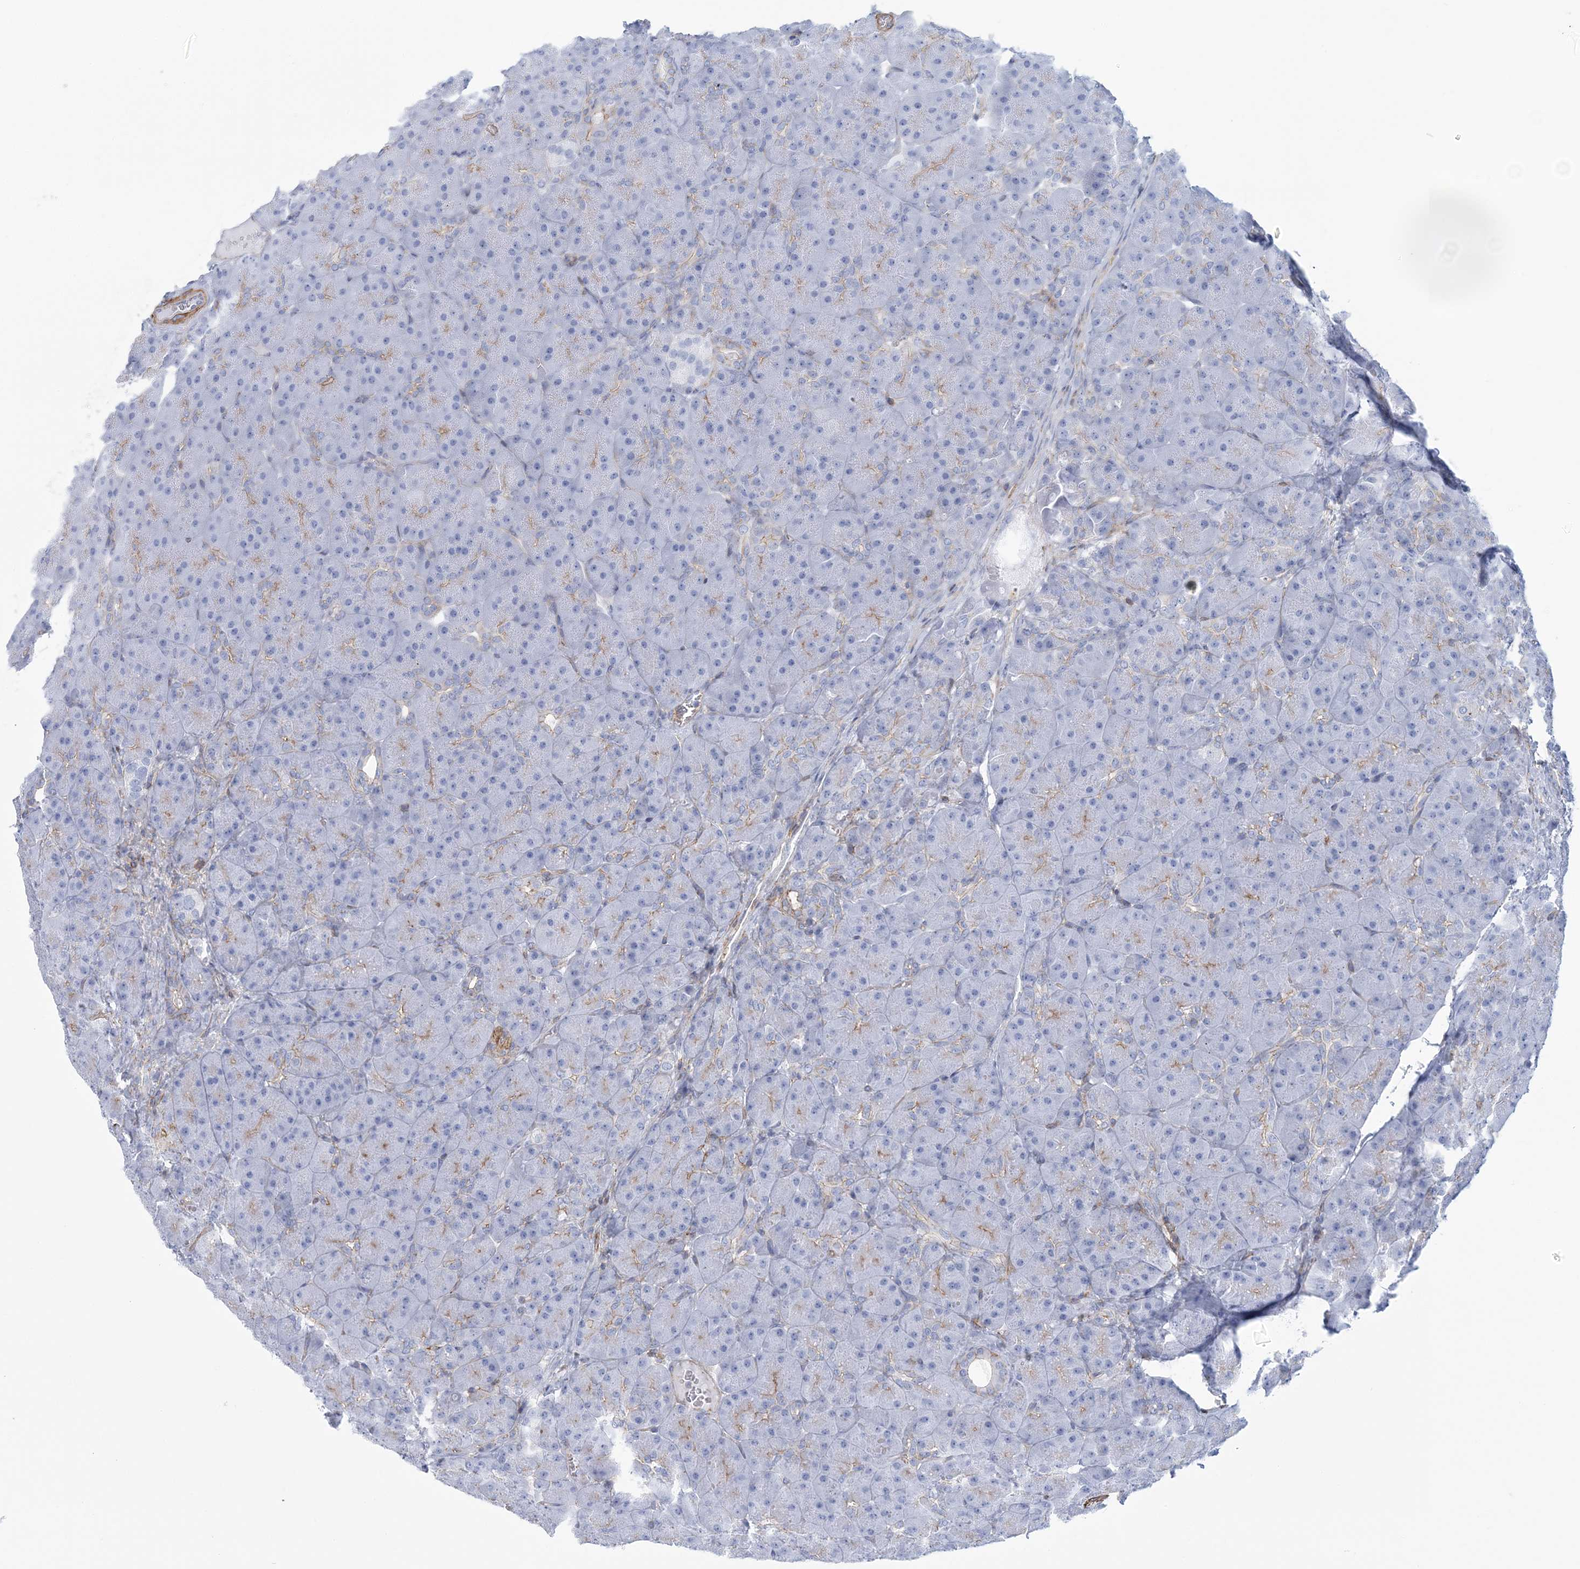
{"staining": {"intensity": "moderate", "quantity": "<25%", "location": "cytoplasmic/membranous"}, "tissue": "pancreas", "cell_type": "Exocrine glandular cells", "image_type": "normal", "snomed": [{"axis": "morphology", "description": "Normal tissue, NOS"}, {"axis": "topography", "description": "Pancreas"}], "caption": "A histopathology image of human pancreas stained for a protein shows moderate cytoplasmic/membranous brown staining in exocrine glandular cells.", "gene": "C11orf21", "patient": {"sex": "male", "age": 66}}